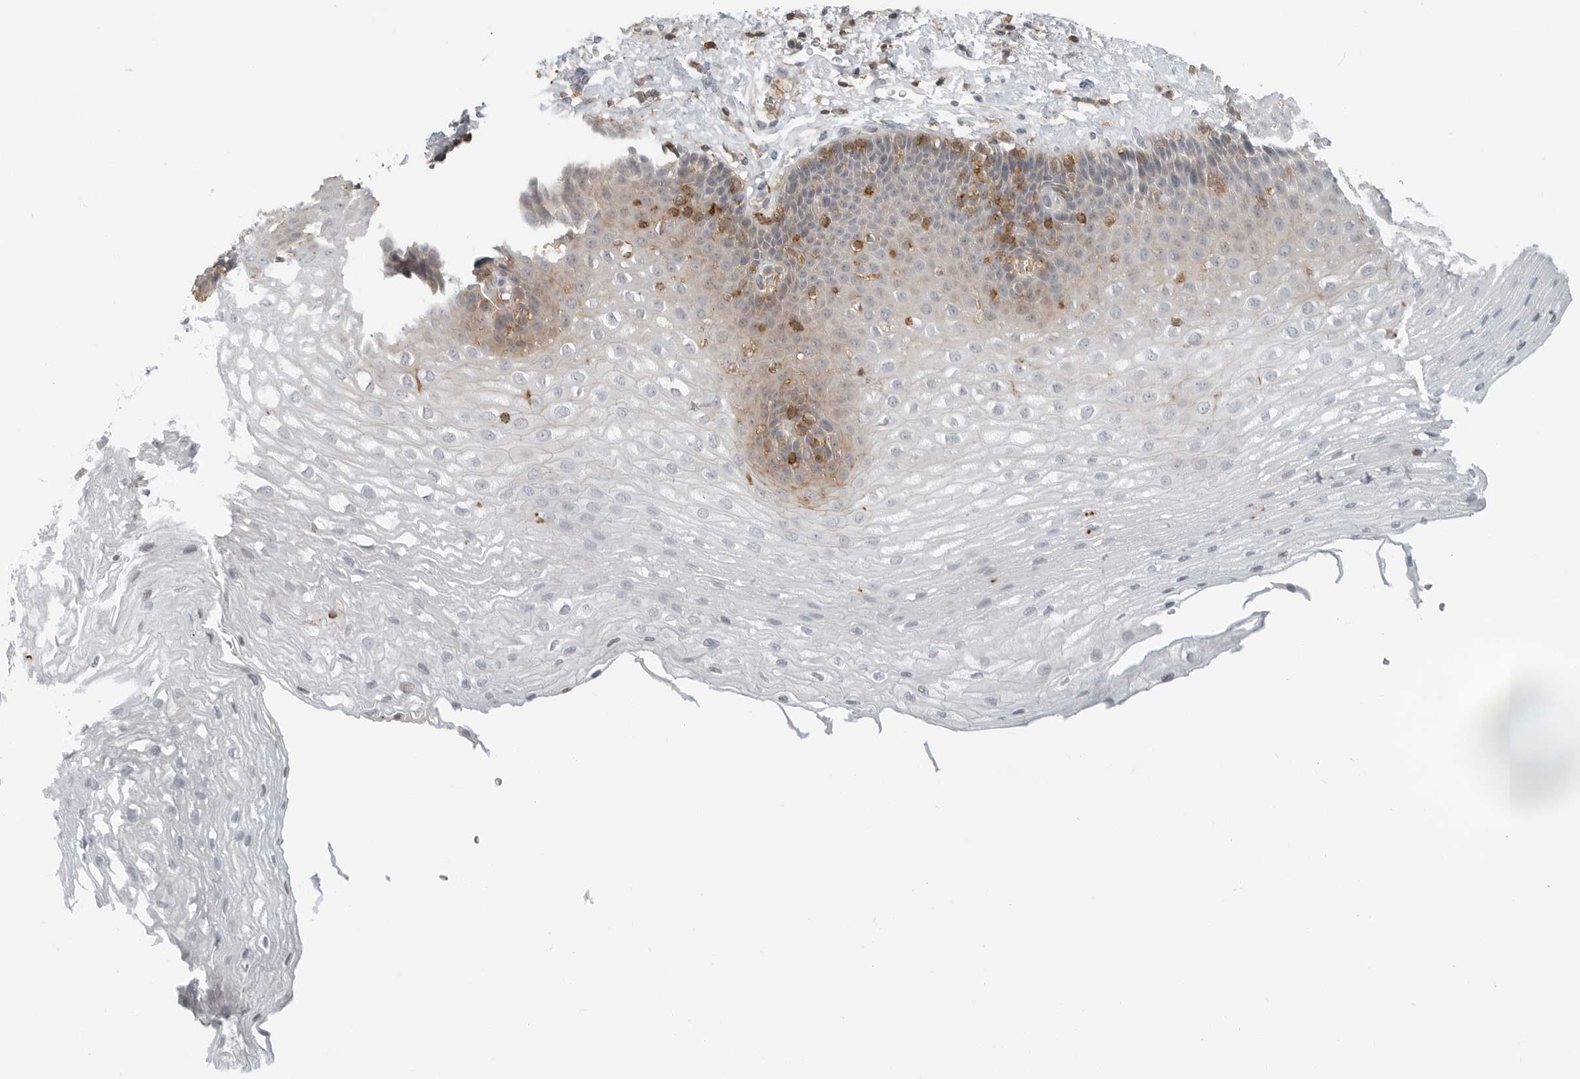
{"staining": {"intensity": "moderate", "quantity": "25%-75%", "location": "cytoplasmic/membranous"}, "tissue": "esophagus", "cell_type": "Squamous epithelial cells", "image_type": "normal", "snomed": [{"axis": "morphology", "description": "Normal tissue, NOS"}, {"axis": "topography", "description": "Esophagus"}], "caption": "Immunohistochemistry photomicrograph of benign esophagus stained for a protein (brown), which displays medium levels of moderate cytoplasmic/membranous positivity in approximately 25%-75% of squamous epithelial cells.", "gene": "LEFTY2", "patient": {"sex": "female", "age": 66}}